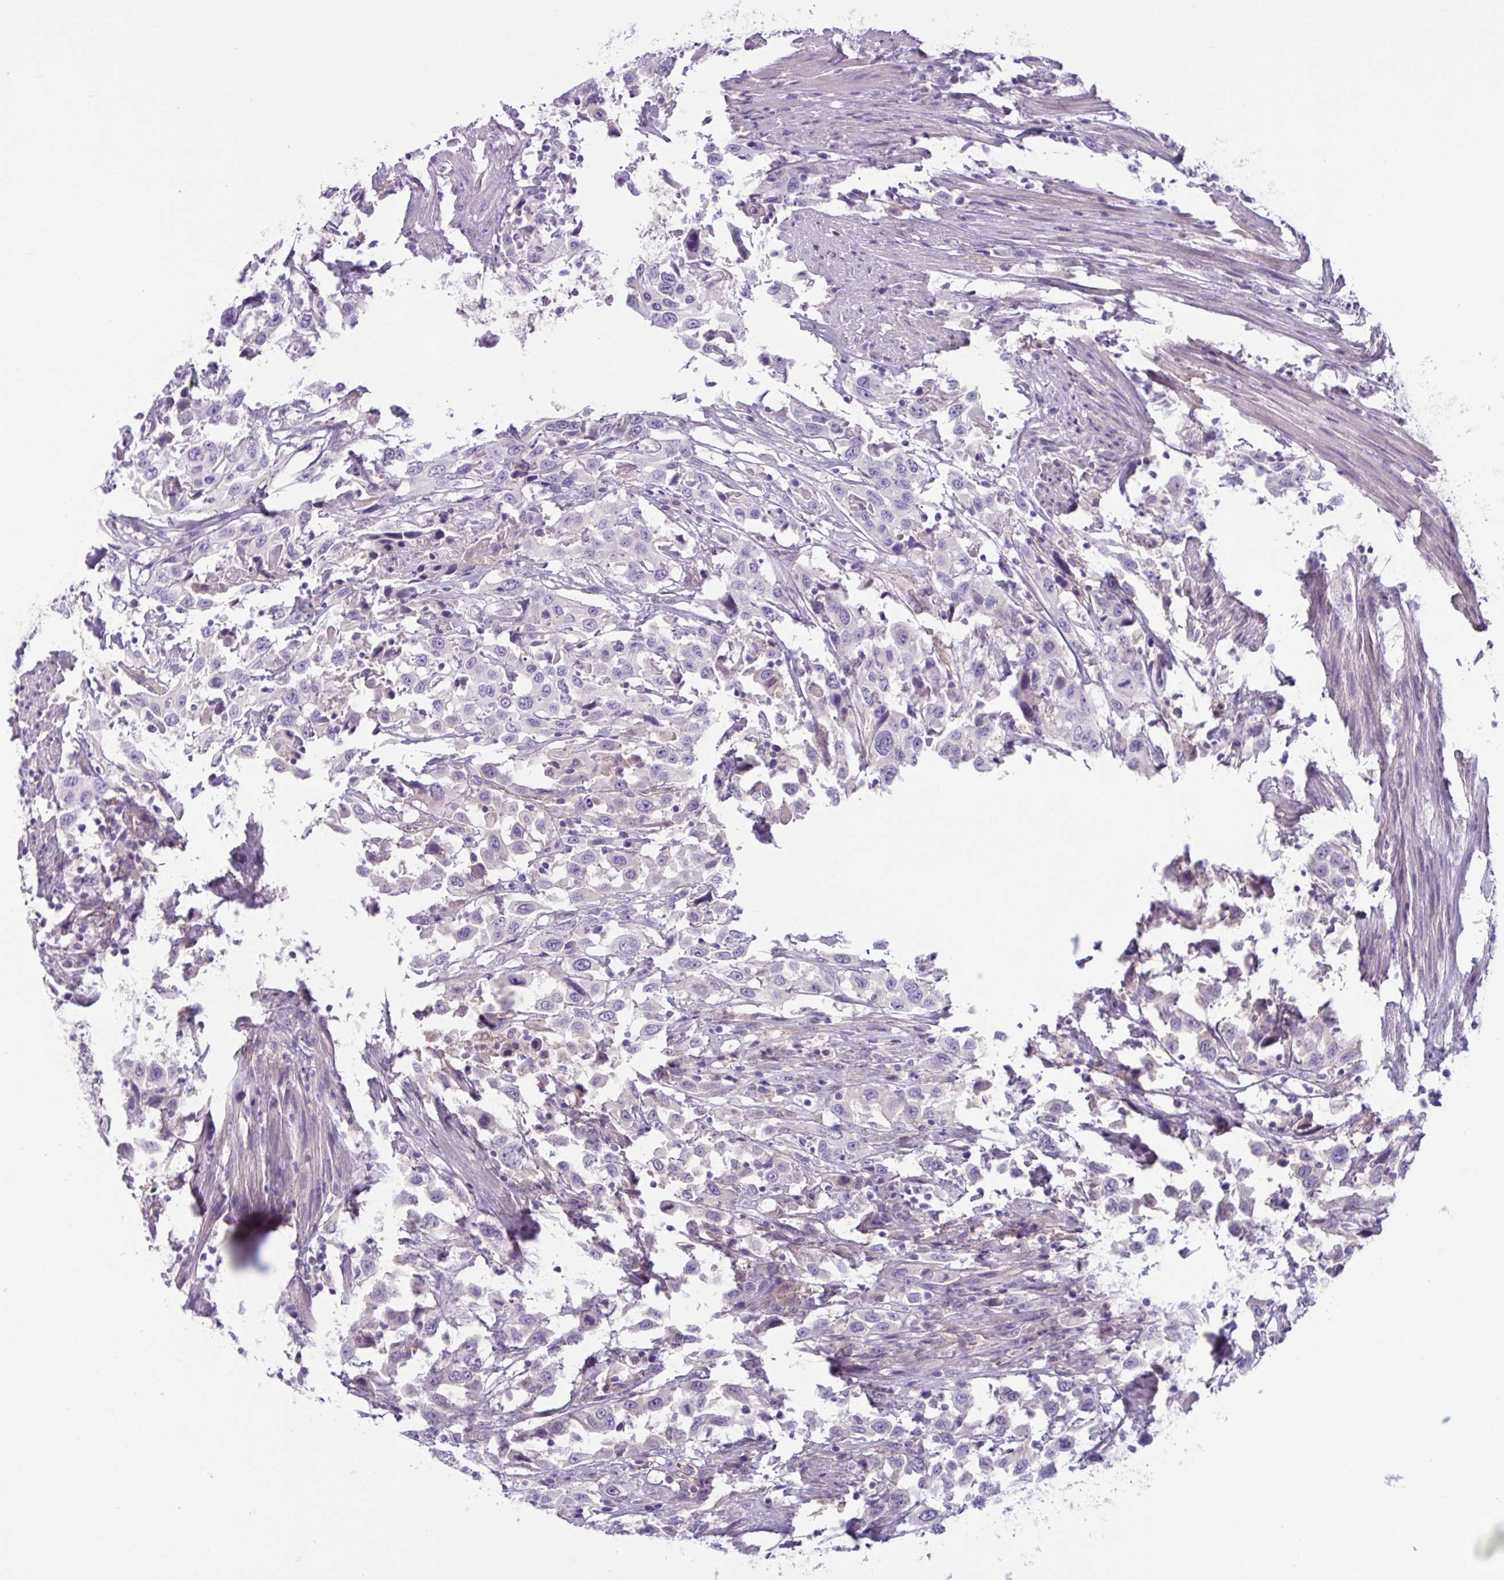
{"staining": {"intensity": "negative", "quantity": "none", "location": "none"}, "tissue": "urothelial cancer", "cell_type": "Tumor cells", "image_type": "cancer", "snomed": [{"axis": "morphology", "description": "Urothelial carcinoma, High grade"}, {"axis": "topography", "description": "Urinary bladder"}], "caption": "This photomicrograph is of urothelial carcinoma (high-grade) stained with immunohistochemistry to label a protein in brown with the nuclei are counter-stained blue. There is no staining in tumor cells.", "gene": "TTC7B", "patient": {"sex": "male", "age": 61}}